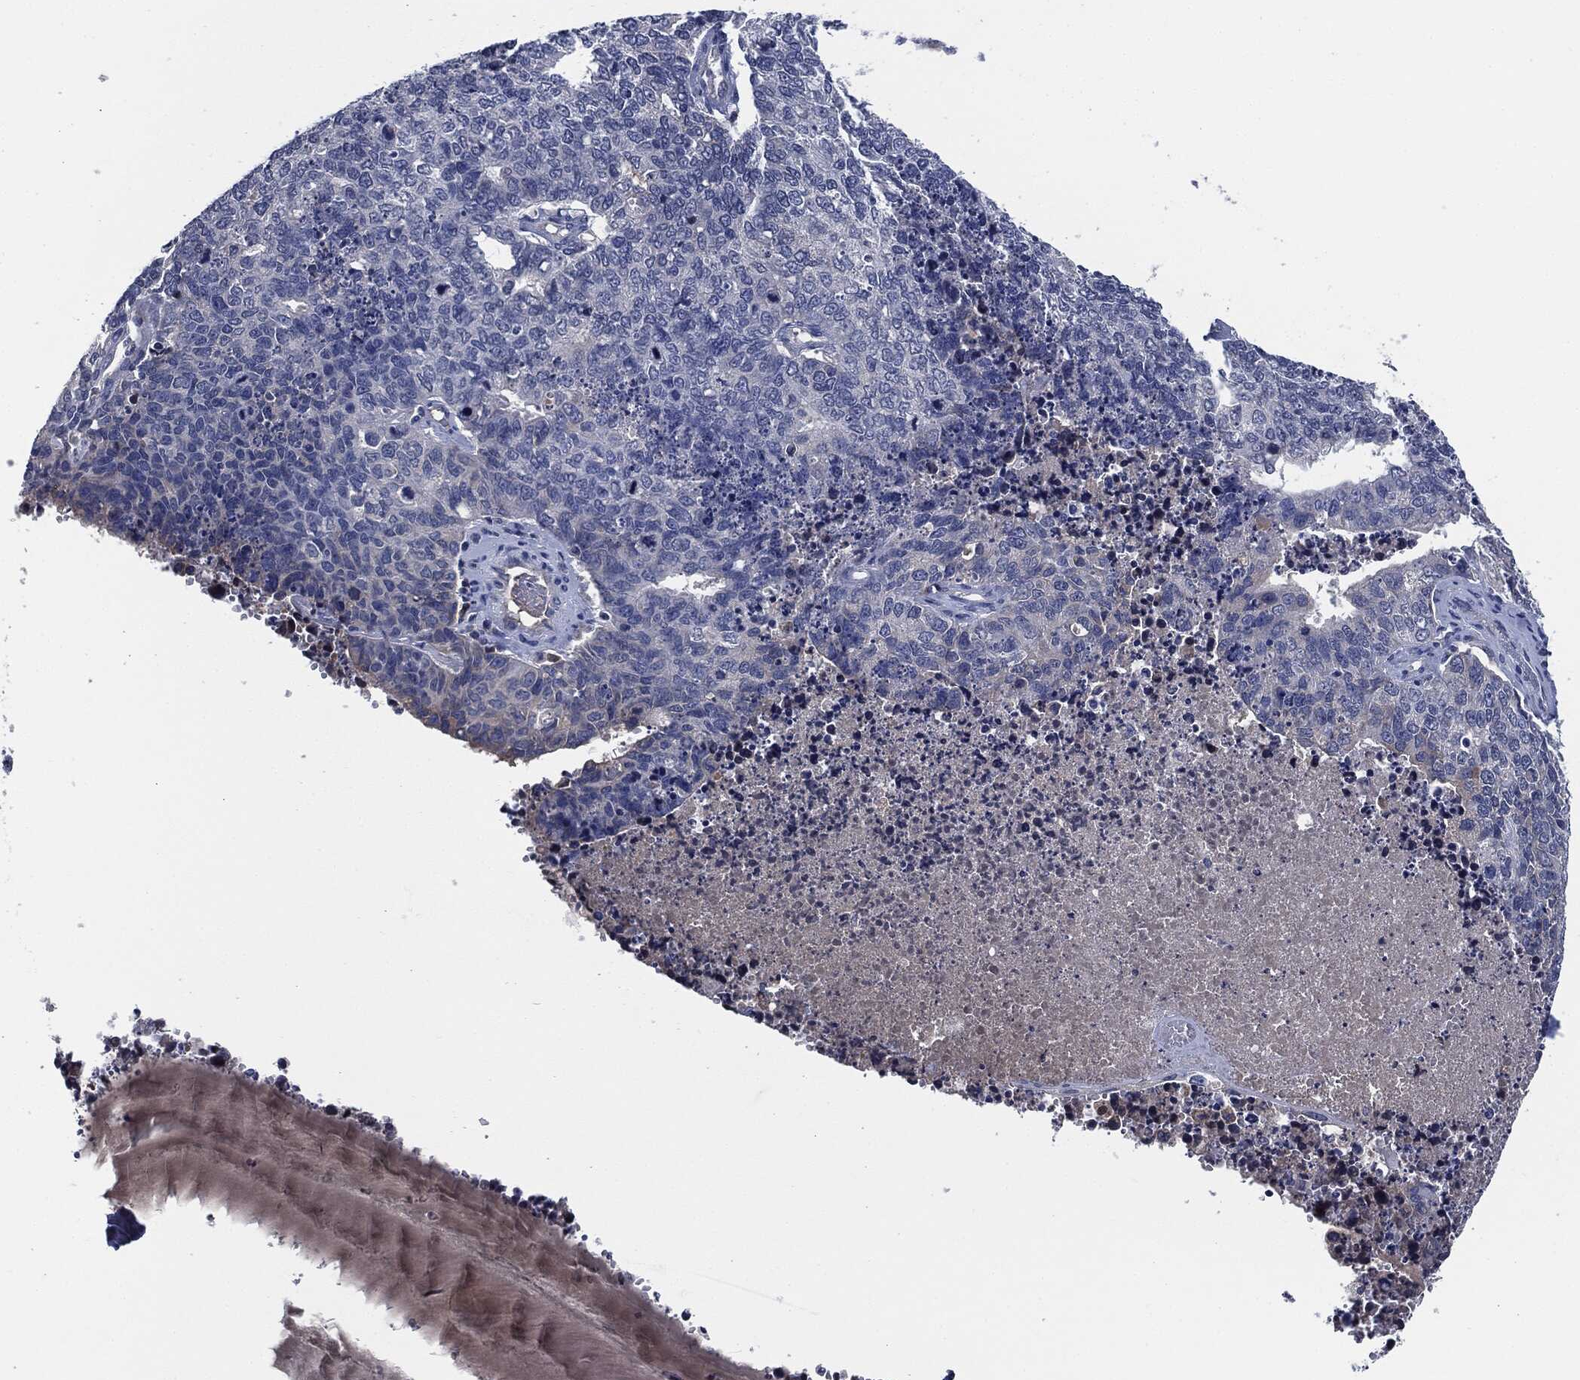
{"staining": {"intensity": "negative", "quantity": "none", "location": "none"}, "tissue": "cervical cancer", "cell_type": "Tumor cells", "image_type": "cancer", "snomed": [{"axis": "morphology", "description": "Squamous cell carcinoma, NOS"}, {"axis": "topography", "description": "Cervix"}], "caption": "This is a micrograph of IHC staining of cervical cancer (squamous cell carcinoma), which shows no positivity in tumor cells.", "gene": "IL2RG", "patient": {"sex": "female", "age": 63}}